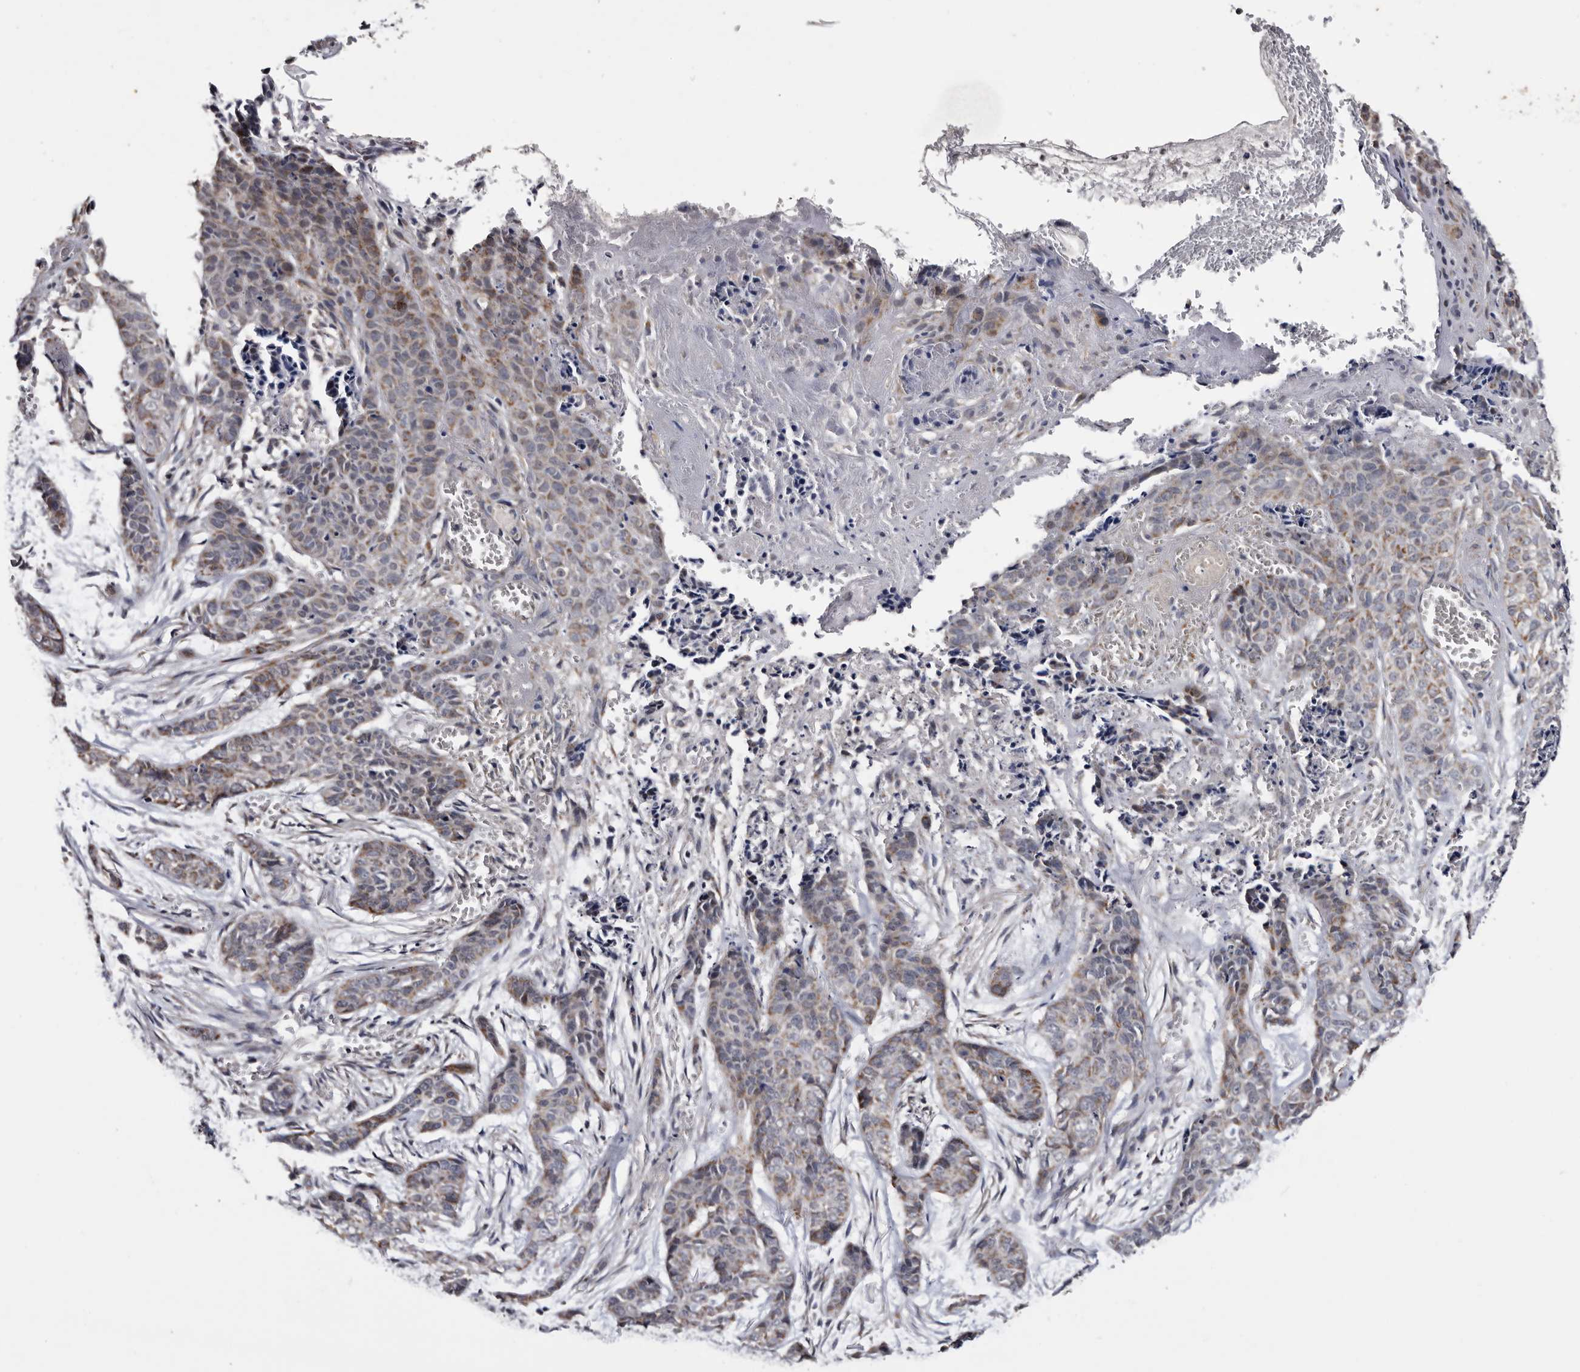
{"staining": {"intensity": "weak", "quantity": "25%-75%", "location": "cytoplasmic/membranous"}, "tissue": "skin cancer", "cell_type": "Tumor cells", "image_type": "cancer", "snomed": [{"axis": "morphology", "description": "Basal cell carcinoma"}, {"axis": "topography", "description": "Skin"}], "caption": "Tumor cells demonstrate low levels of weak cytoplasmic/membranous expression in about 25%-75% of cells in basal cell carcinoma (skin). (brown staining indicates protein expression, while blue staining denotes nuclei).", "gene": "ARMCX2", "patient": {"sex": "female", "age": 64}}